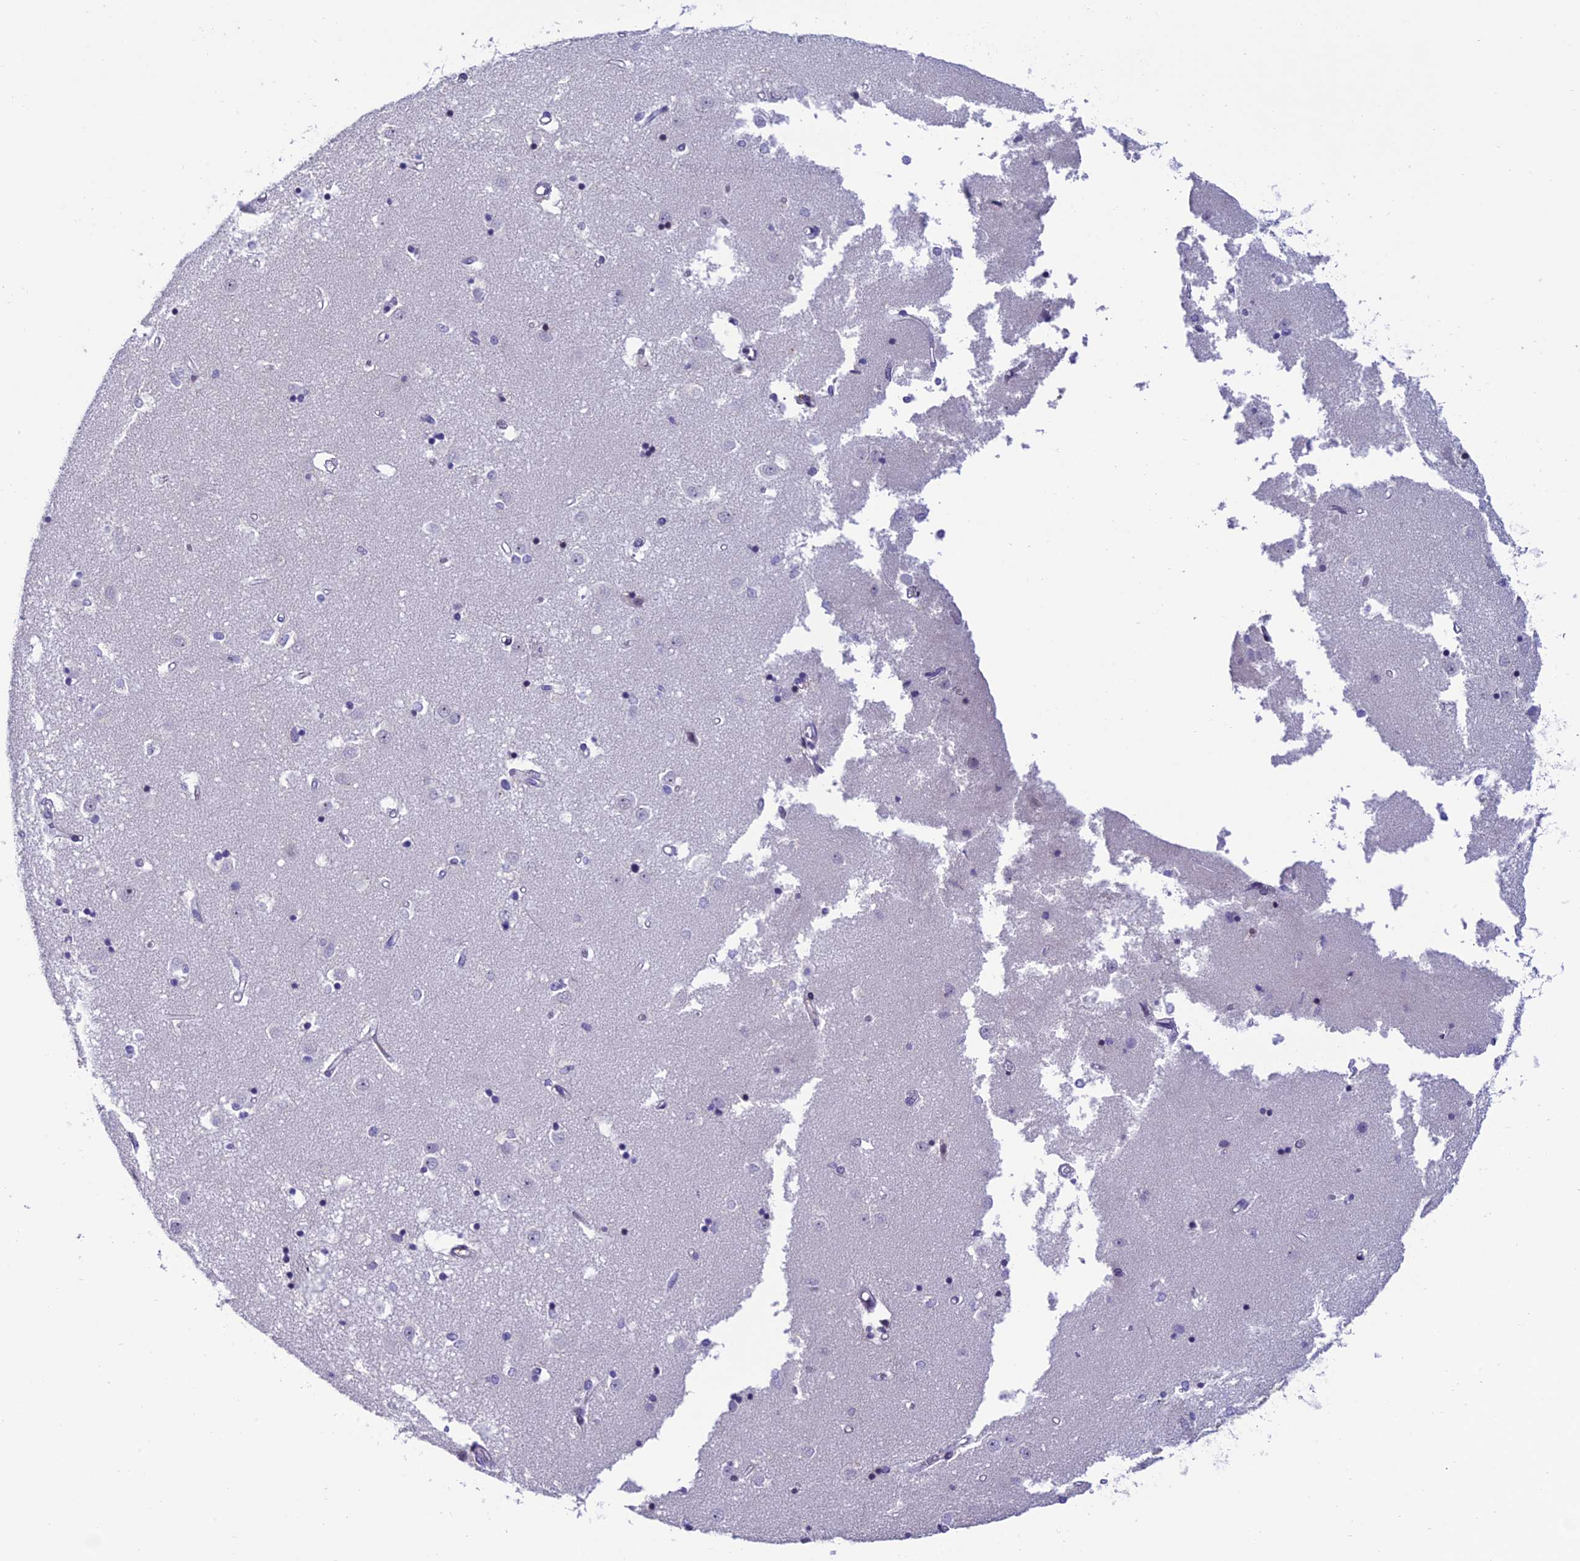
{"staining": {"intensity": "negative", "quantity": "none", "location": "none"}, "tissue": "caudate", "cell_type": "Glial cells", "image_type": "normal", "snomed": [{"axis": "morphology", "description": "Normal tissue, NOS"}, {"axis": "topography", "description": "Lateral ventricle wall"}], "caption": "Image shows no protein positivity in glial cells of unremarkable caudate.", "gene": "ARHGEF18", "patient": {"sex": "male", "age": 45}}